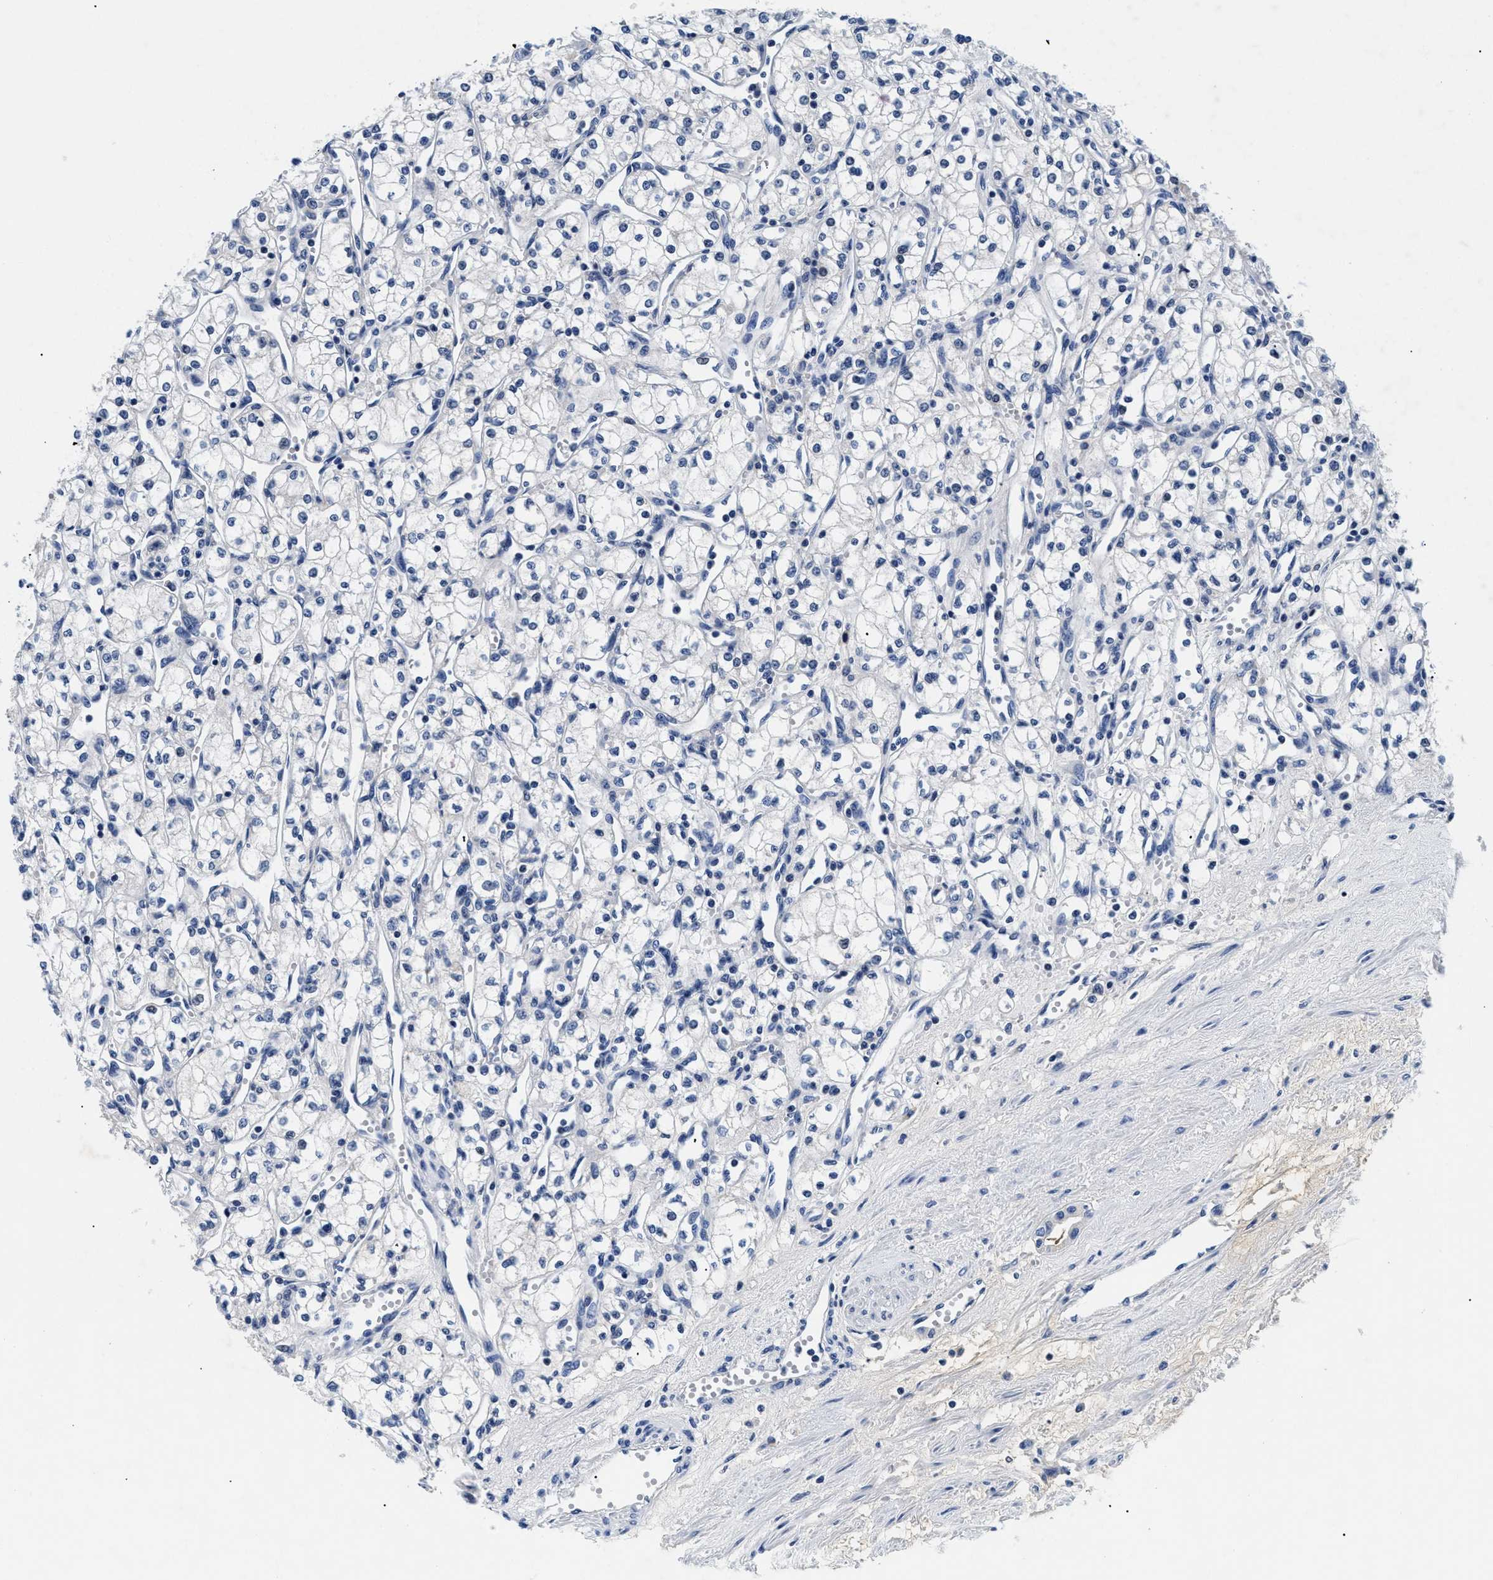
{"staining": {"intensity": "negative", "quantity": "none", "location": "none"}, "tissue": "renal cancer", "cell_type": "Tumor cells", "image_type": "cancer", "snomed": [{"axis": "morphology", "description": "Adenocarcinoma, NOS"}, {"axis": "topography", "description": "Kidney"}], "caption": "This is an immunohistochemistry histopathology image of human renal cancer. There is no staining in tumor cells.", "gene": "MEA1", "patient": {"sex": "male", "age": 59}}